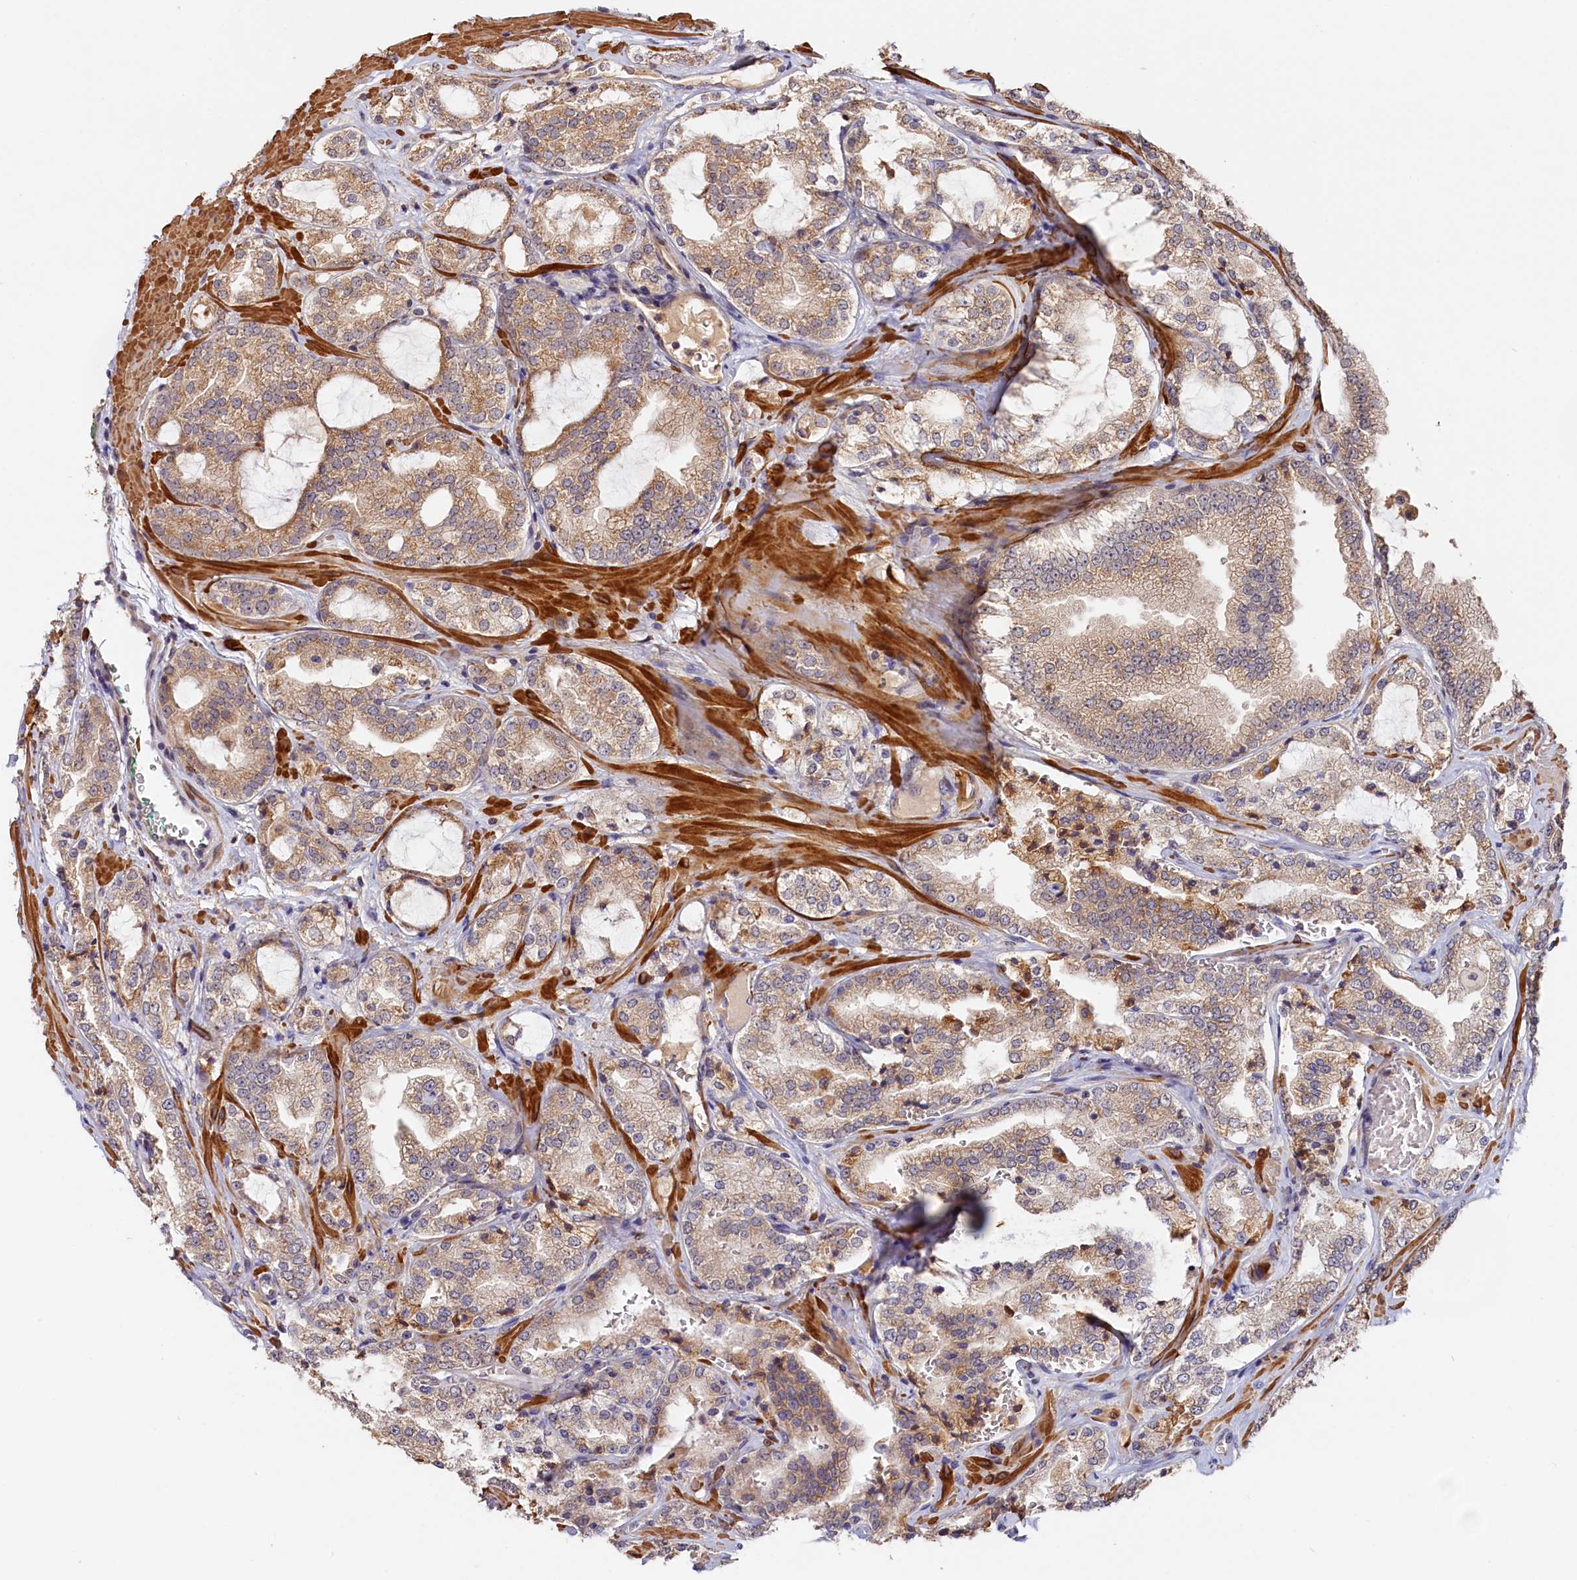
{"staining": {"intensity": "moderate", "quantity": ">75%", "location": "cytoplasmic/membranous"}, "tissue": "prostate cancer", "cell_type": "Tumor cells", "image_type": "cancer", "snomed": [{"axis": "morphology", "description": "Adenocarcinoma, High grade"}, {"axis": "topography", "description": "Prostate"}], "caption": "An image of human adenocarcinoma (high-grade) (prostate) stained for a protein reveals moderate cytoplasmic/membranous brown staining in tumor cells. (IHC, brightfield microscopy, high magnification).", "gene": "TANGO6", "patient": {"sex": "male", "age": 64}}